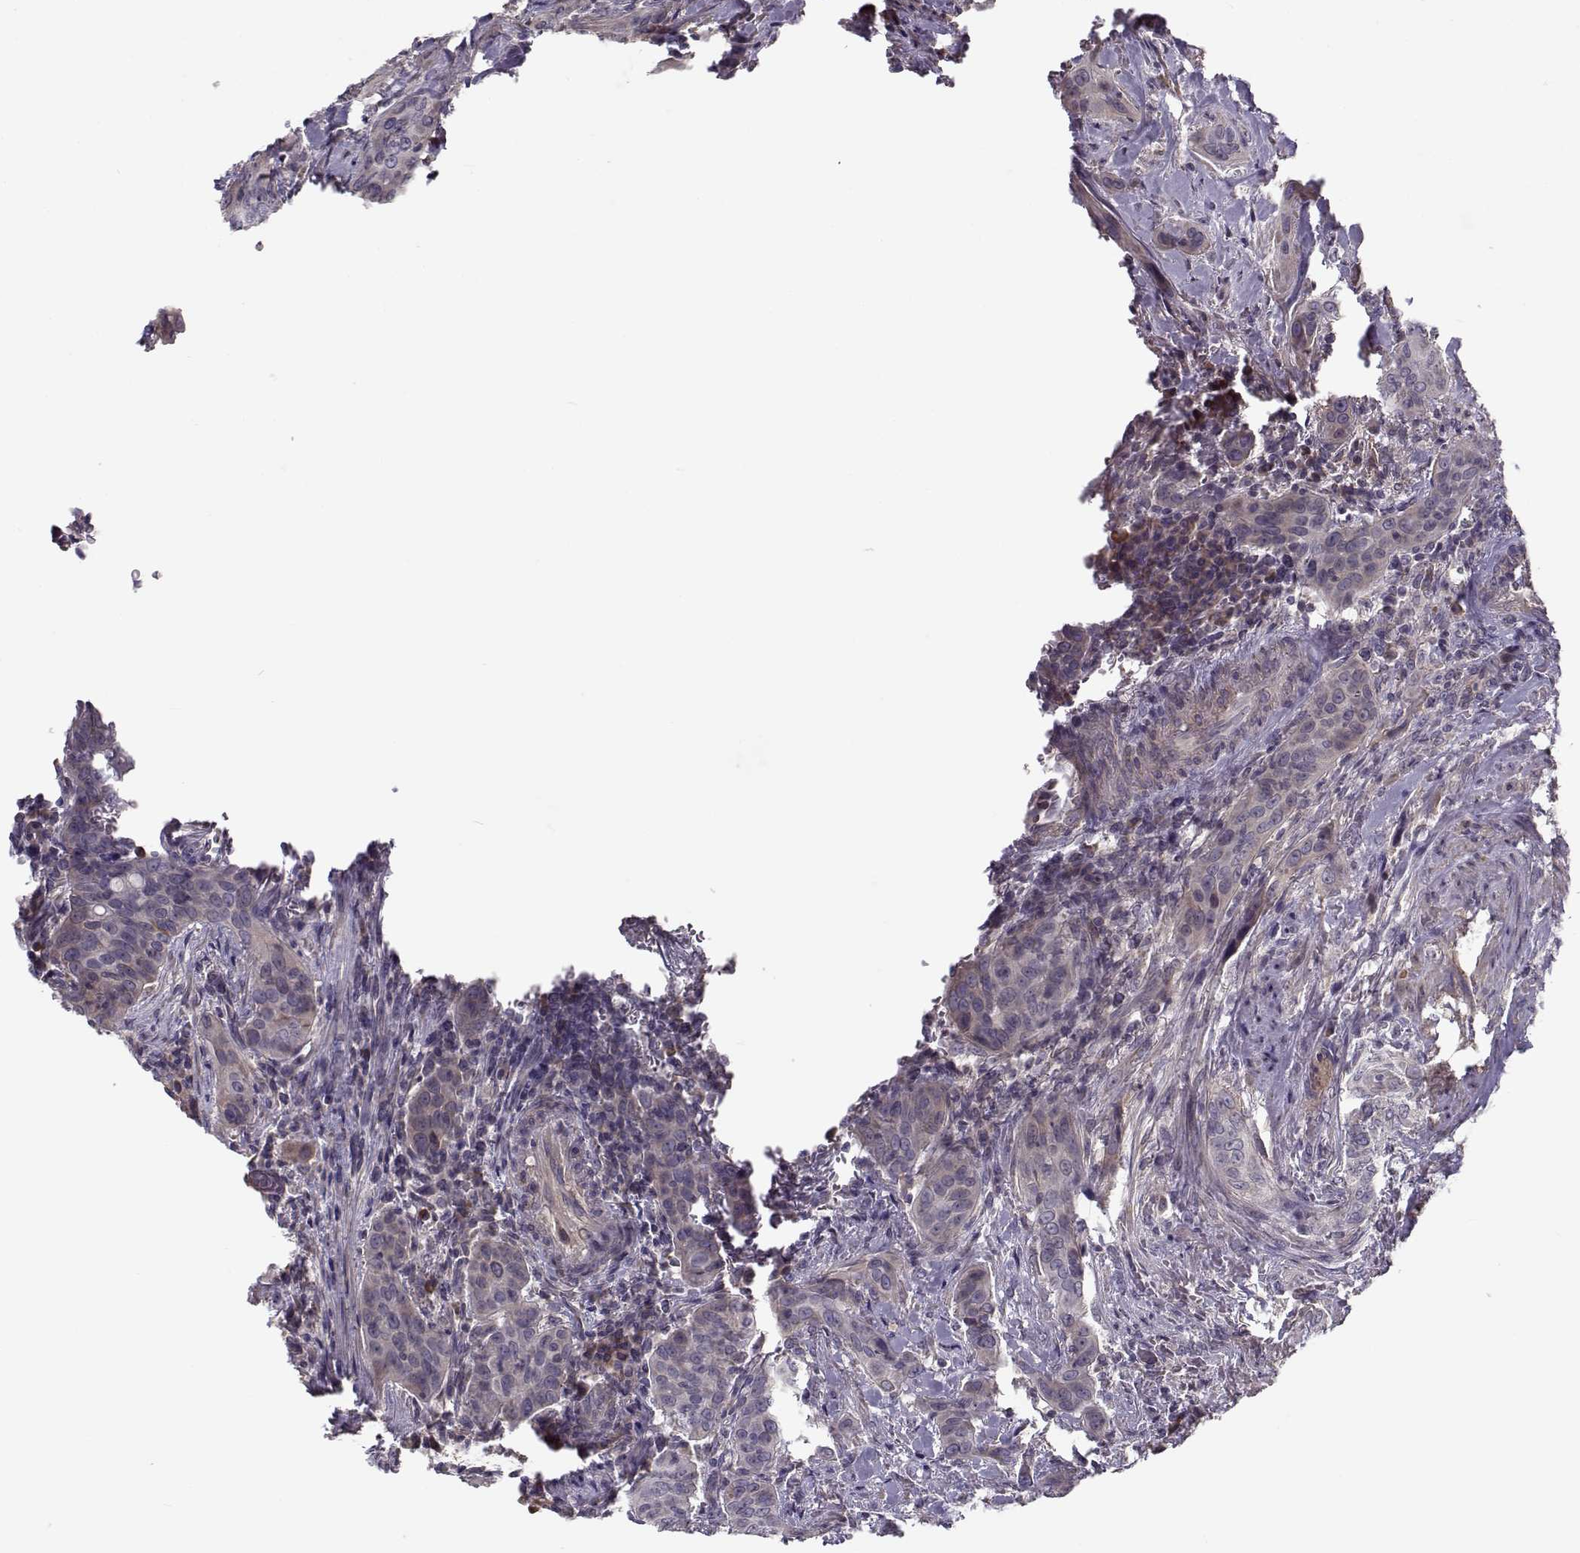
{"staining": {"intensity": "negative", "quantity": "none", "location": "none"}, "tissue": "urothelial cancer", "cell_type": "Tumor cells", "image_type": "cancer", "snomed": [{"axis": "morphology", "description": "Urothelial carcinoma, High grade"}, {"axis": "topography", "description": "Urinary bladder"}], "caption": "Immunohistochemistry histopathology image of high-grade urothelial carcinoma stained for a protein (brown), which reveals no staining in tumor cells. (DAB (3,3'-diaminobenzidine) IHC visualized using brightfield microscopy, high magnification).", "gene": "ENTPD8", "patient": {"sex": "male", "age": 82}}